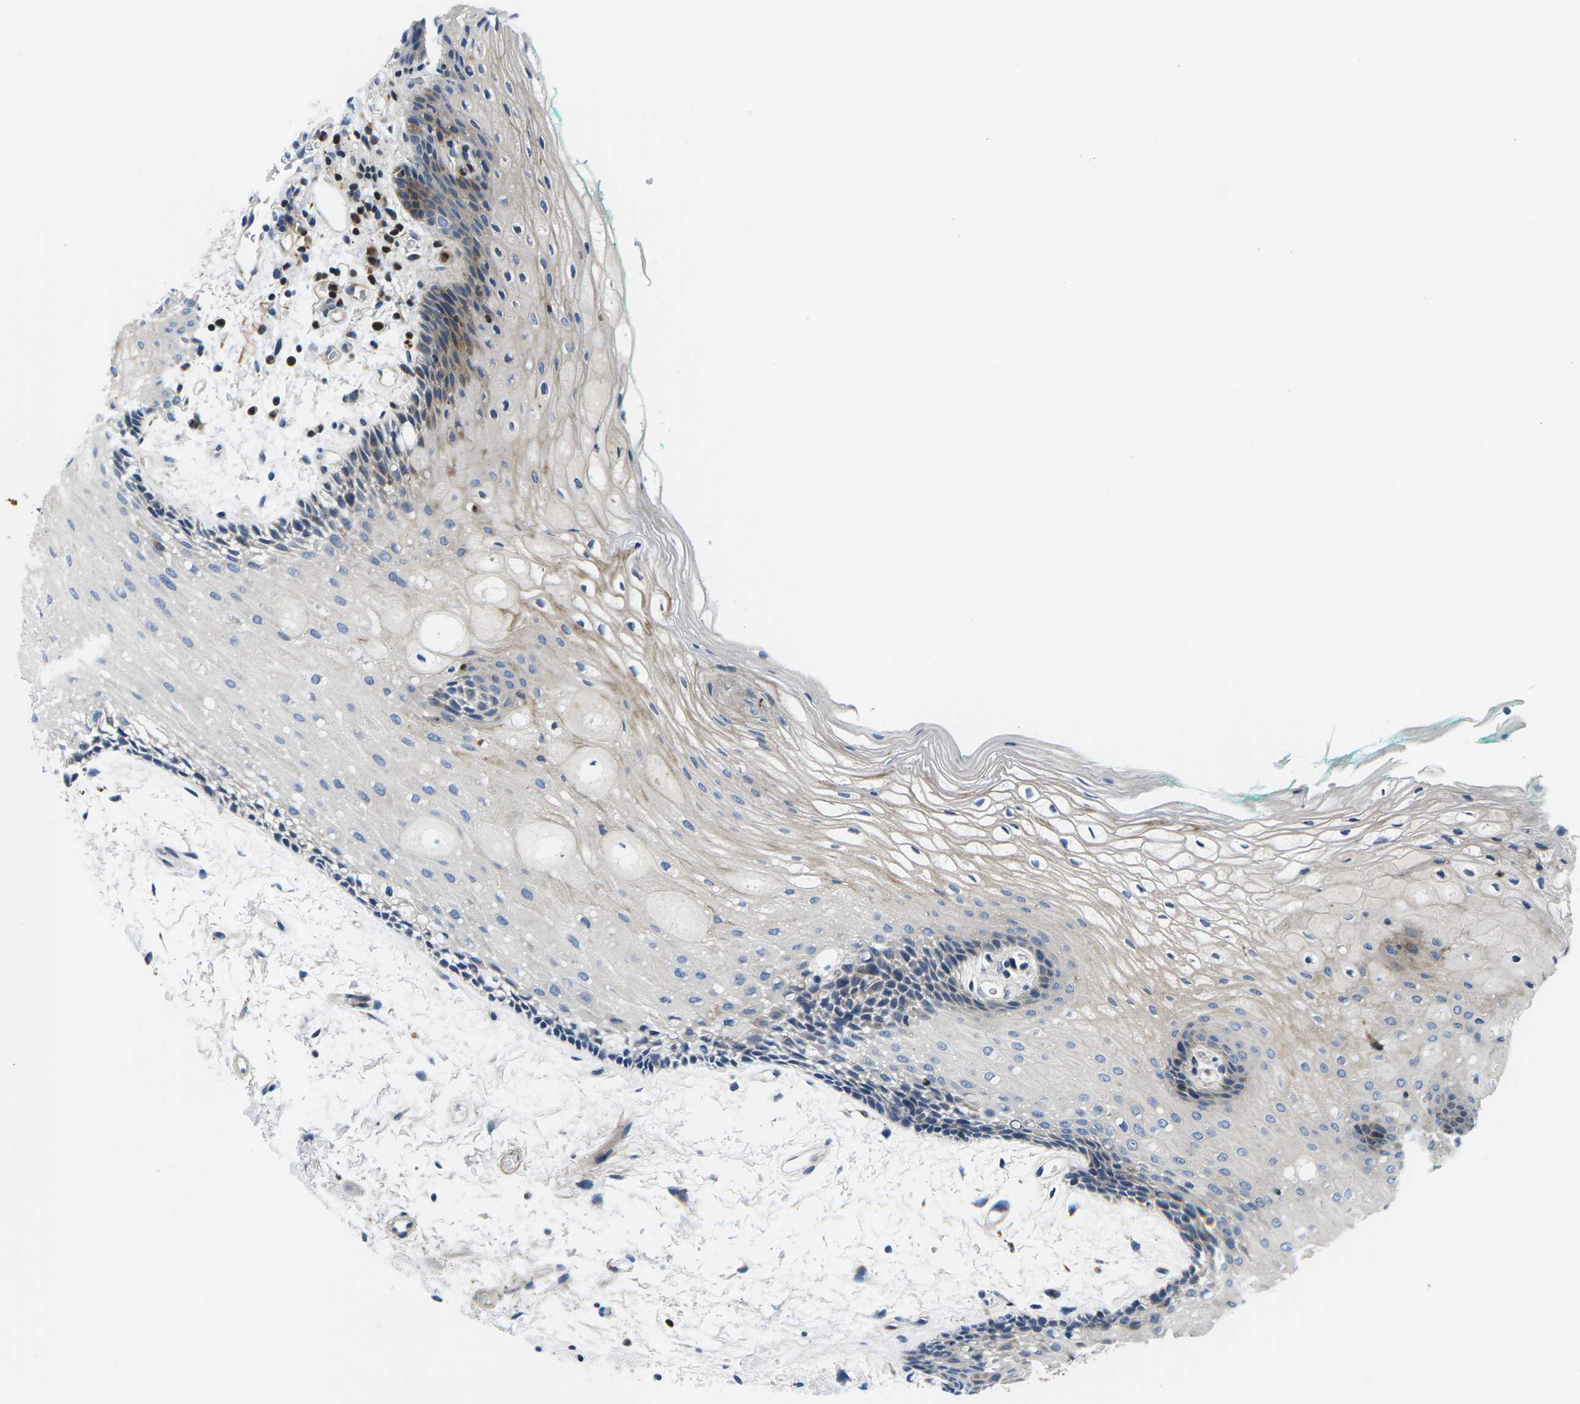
{"staining": {"intensity": "moderate", "quantity": "25%-75%", "location": "cytoplasmic/membranous"}, "tissue": "oral mucosa", "cell_type": "Squamous epithelial cells", "image_type": "normal", "snomed": [{"axis": "morphology", "description": "Normal tissue, NOS"}, {"axis": "topography", "description": "Skeletal muscle"}, {"axis": "topography", "description": "Oral tissue"}, {"axis": "topography", "description": "Peripheral nerve tissue"}], "caption": "Immunohistochemical staining of normal oral mucosa exhibits moderate cytoplasmic/membranous protein positivity in about 25%-75% of squamous epithelial cells. Ihc stains the protein in brown and the nuclei are stained blue.", "gene": "PLCE1", "patient": {"sex": "female", "age": 84}}